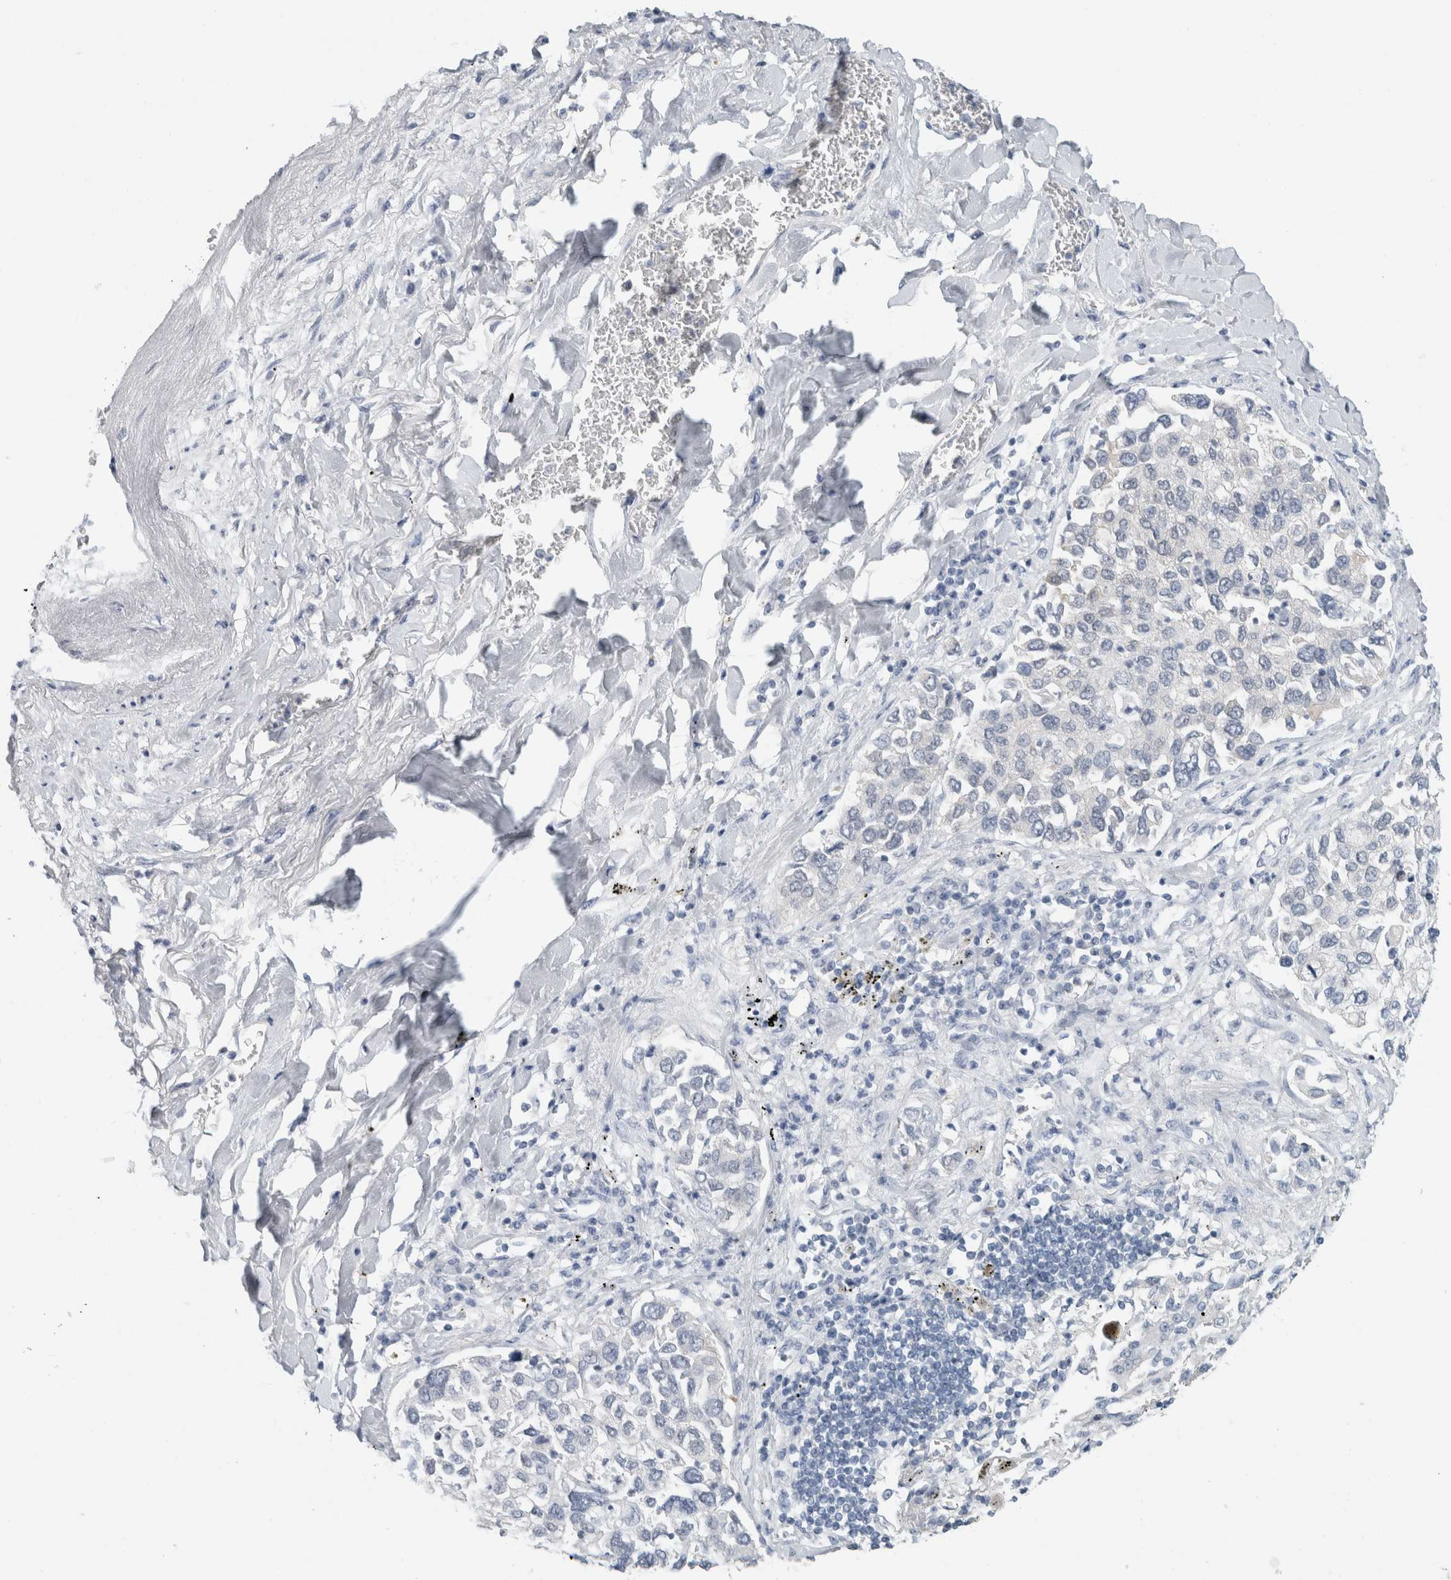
{"staining": {"intensity": "negative", "quantity": "none", "location": "none"}, "tissue": "lung cancer", "cell_type": "Tumor cells", "image_type": "cancer", "snomed": [{"axis": "morphology", "description": "Inflammation, NOS"}, {"axis": "morphology", "description": "Adenocarcinoma, NOS"}, {"axis": "topography", "description": "Lung"}], "caption": "High magnification brightfield microscopy of lung adenocarcinoma stained with DAB (brown) and counterstained with hematoxylin (blue): tumor cells show no significant expression.", "gene": "CASP6", "patient": {"sex": "male", "age": 63}}